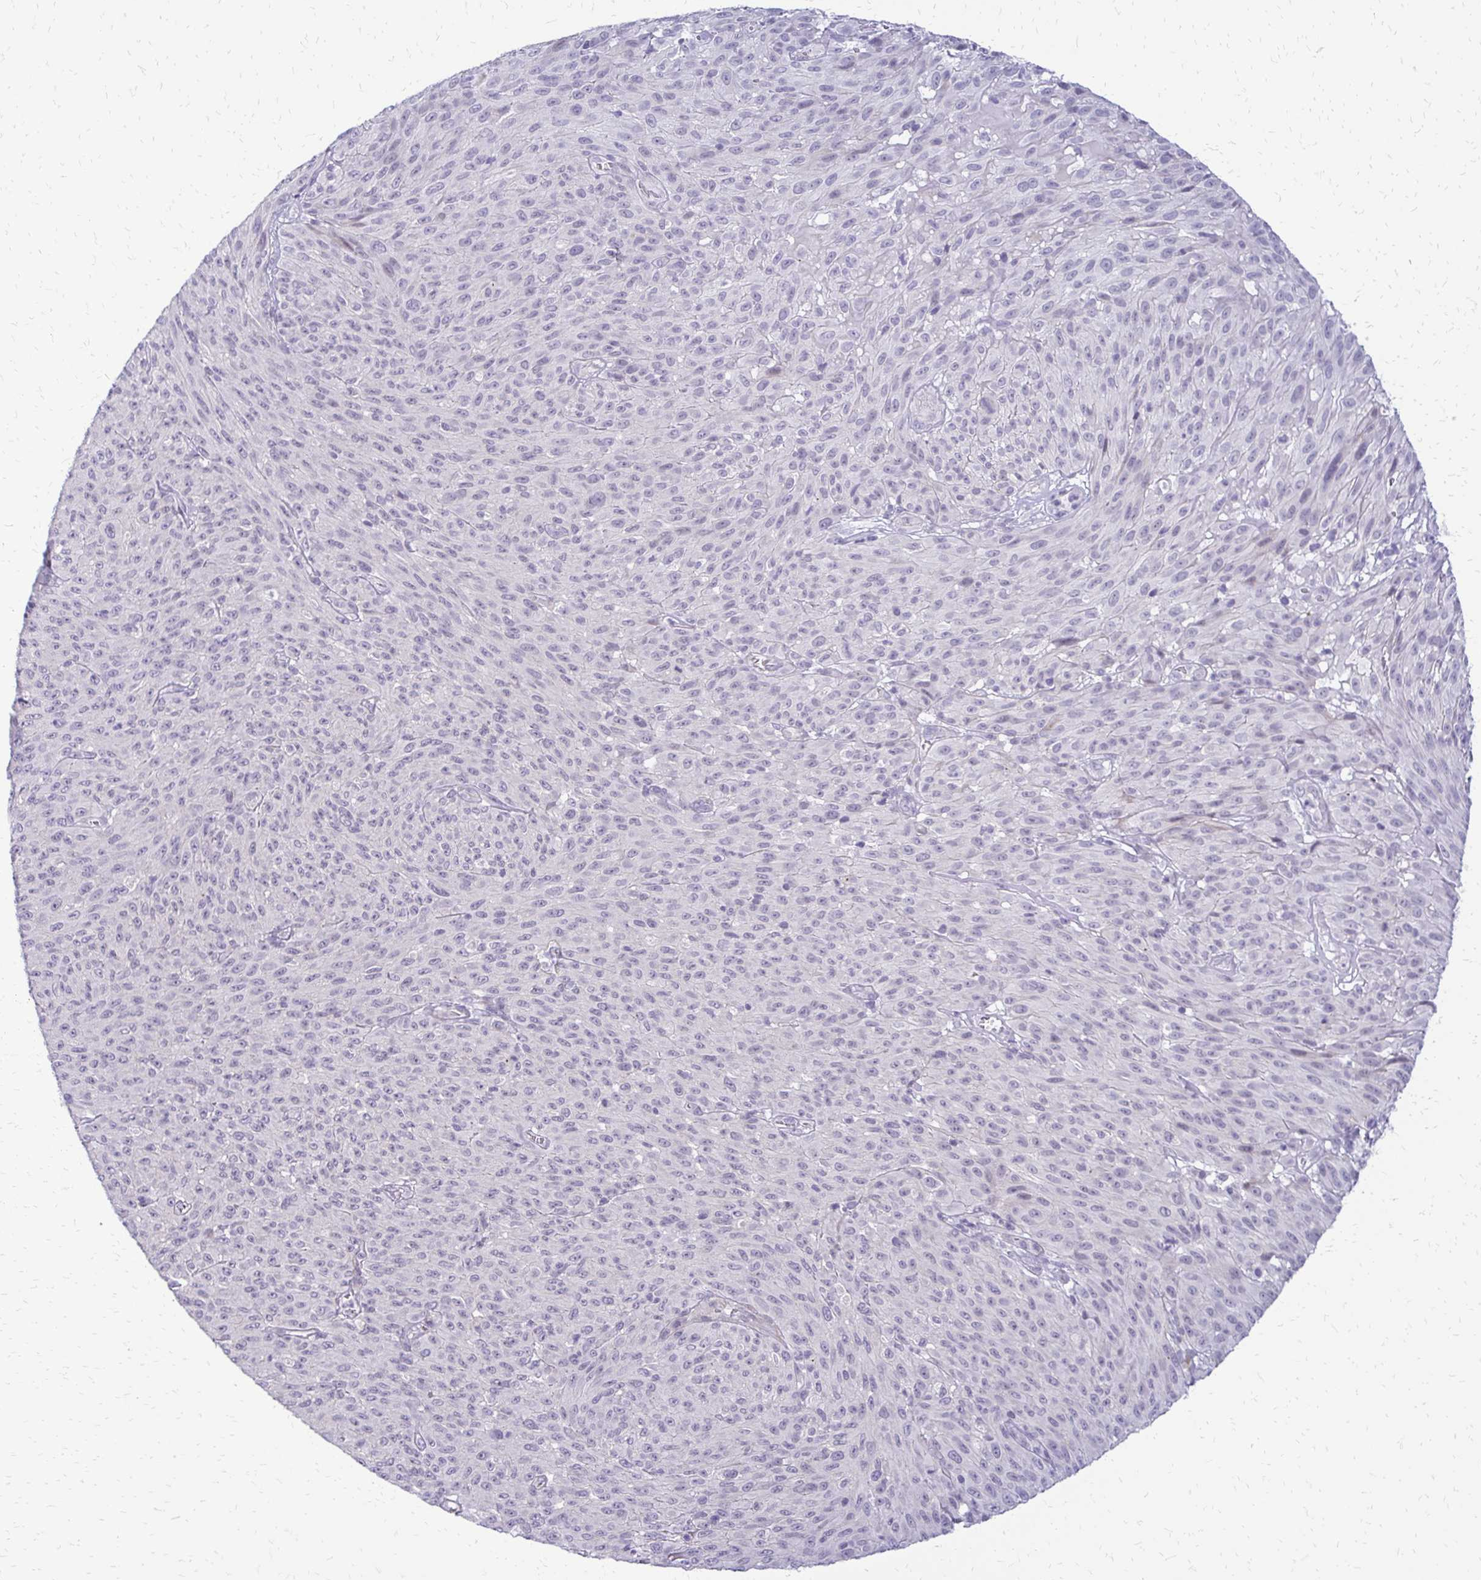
{"staining": {"intensity": "negative", "quantity": "none", "location": "none"}, "tissue": "melanoma", "cell_type": "Tumor cells", "image_type": "cancer", "snomed": [{"axis": "morphology", "description": "Malignant melanoma, NOS"}, {"axis": "topography", "description": "Skin"}], "caption": "Protein analysis of malignant melanoma displays no significant expression in tumor cells.", "gene": "EPYC", "patient": {"sex": "male", "age": 85}}